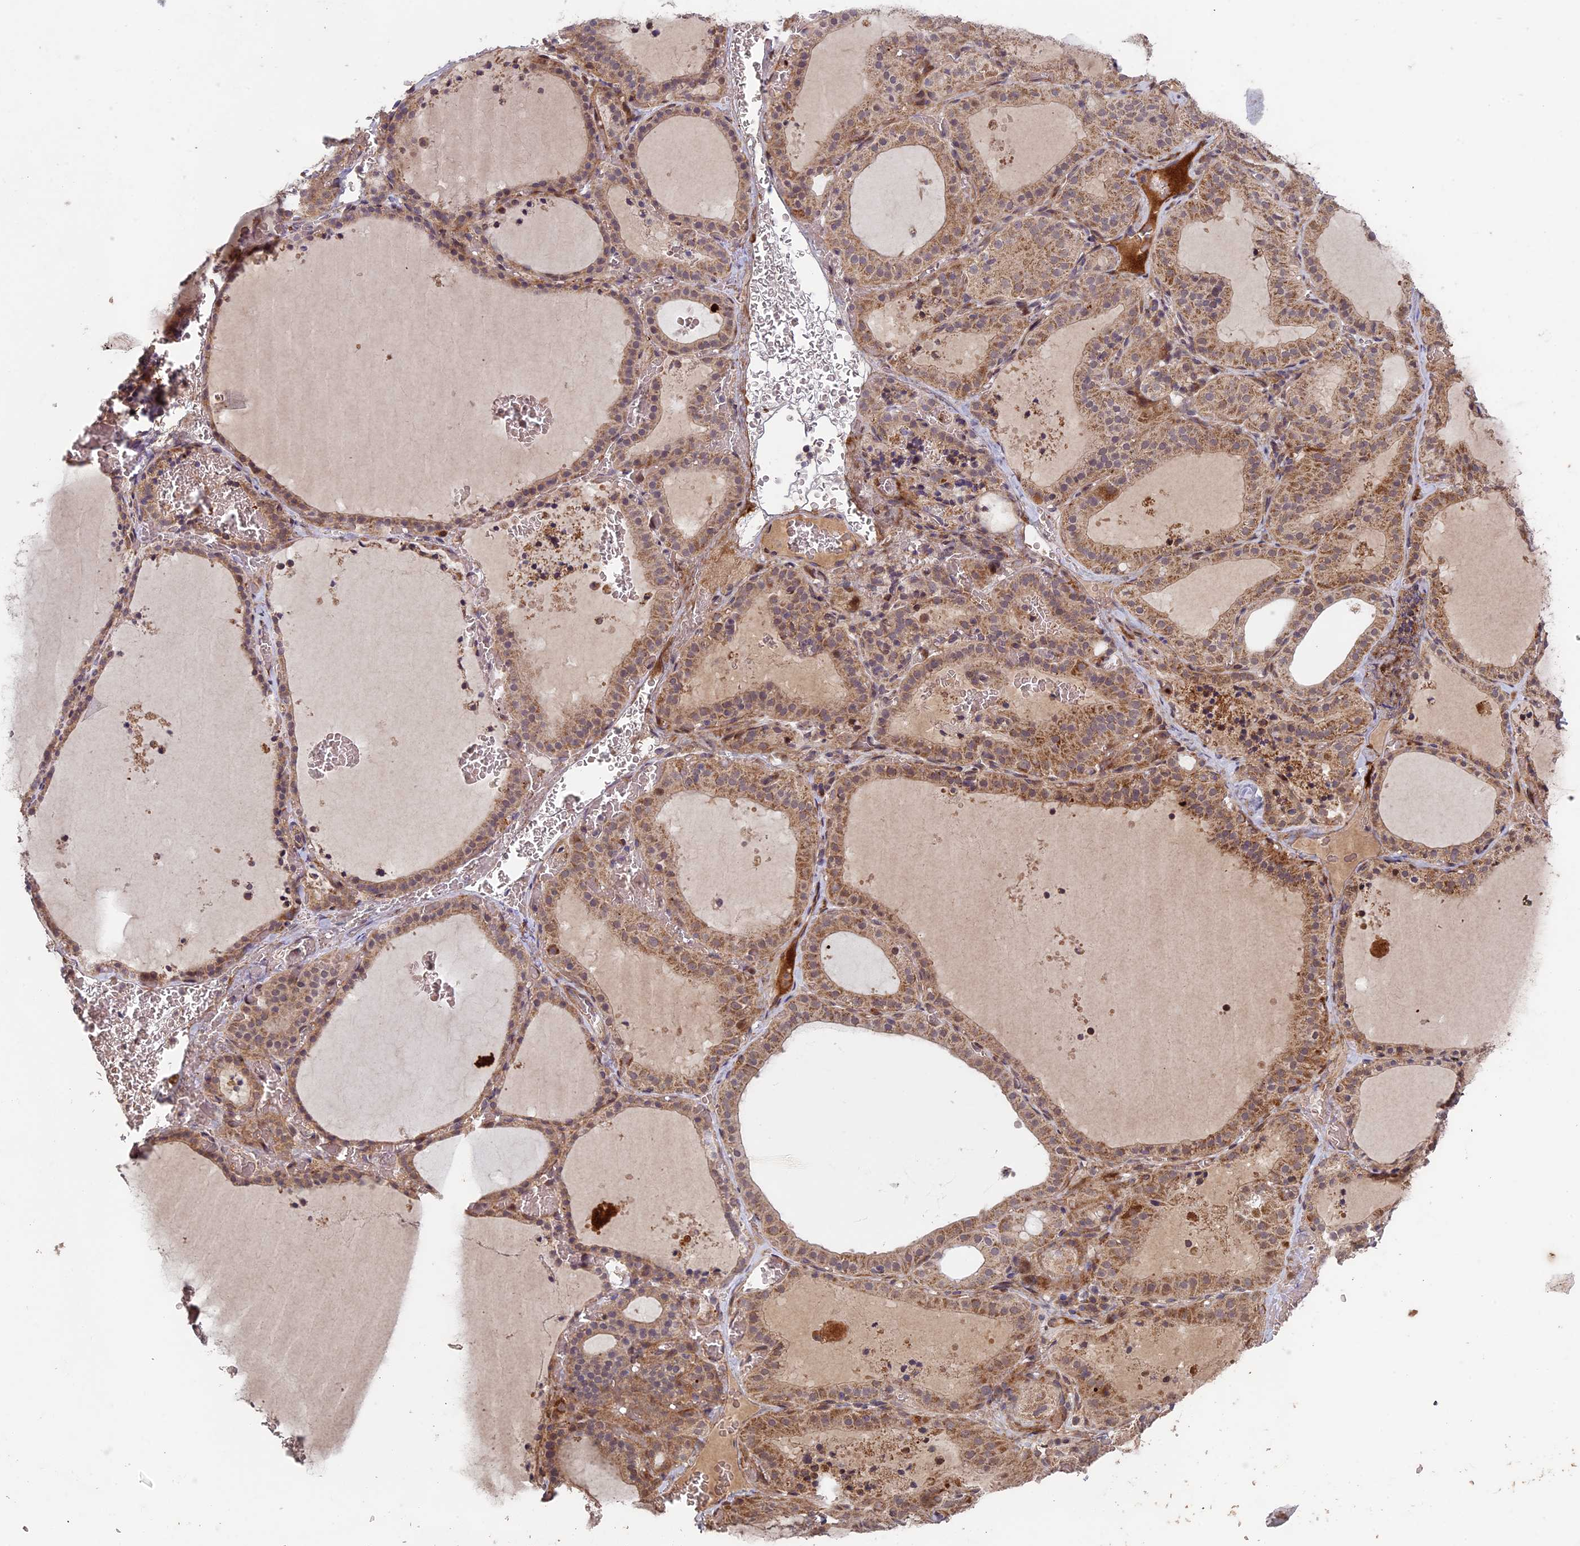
{"staining": {"intensity": "moderate", "quantity": ">75%", "location": "cytoplasmic/membranous"}, "tissue": "thyroid gland", "cell_type": "Glandular cells", "image_type": "normal", "snomed": [{"axis": "morphology", "description": "Normal tissue, NOS"}, {"axis": "topography", "description": "Thyroid gland"}], "caption": "IHC (DAB (3,3'-diaminobenzidine)) staining of unremarkable human thyroid gland exhibits moderate cytoplasmic/membranous protein staining in about >75% of glandular cells. Using DAB (3,3'-diaminobenzidine) (brown) and hematoxylin (blue) stains, captured at high magnification using brightfield microscopy.", "gene": "RCCD1", "patient": {"sex": "female", "age": 39}}